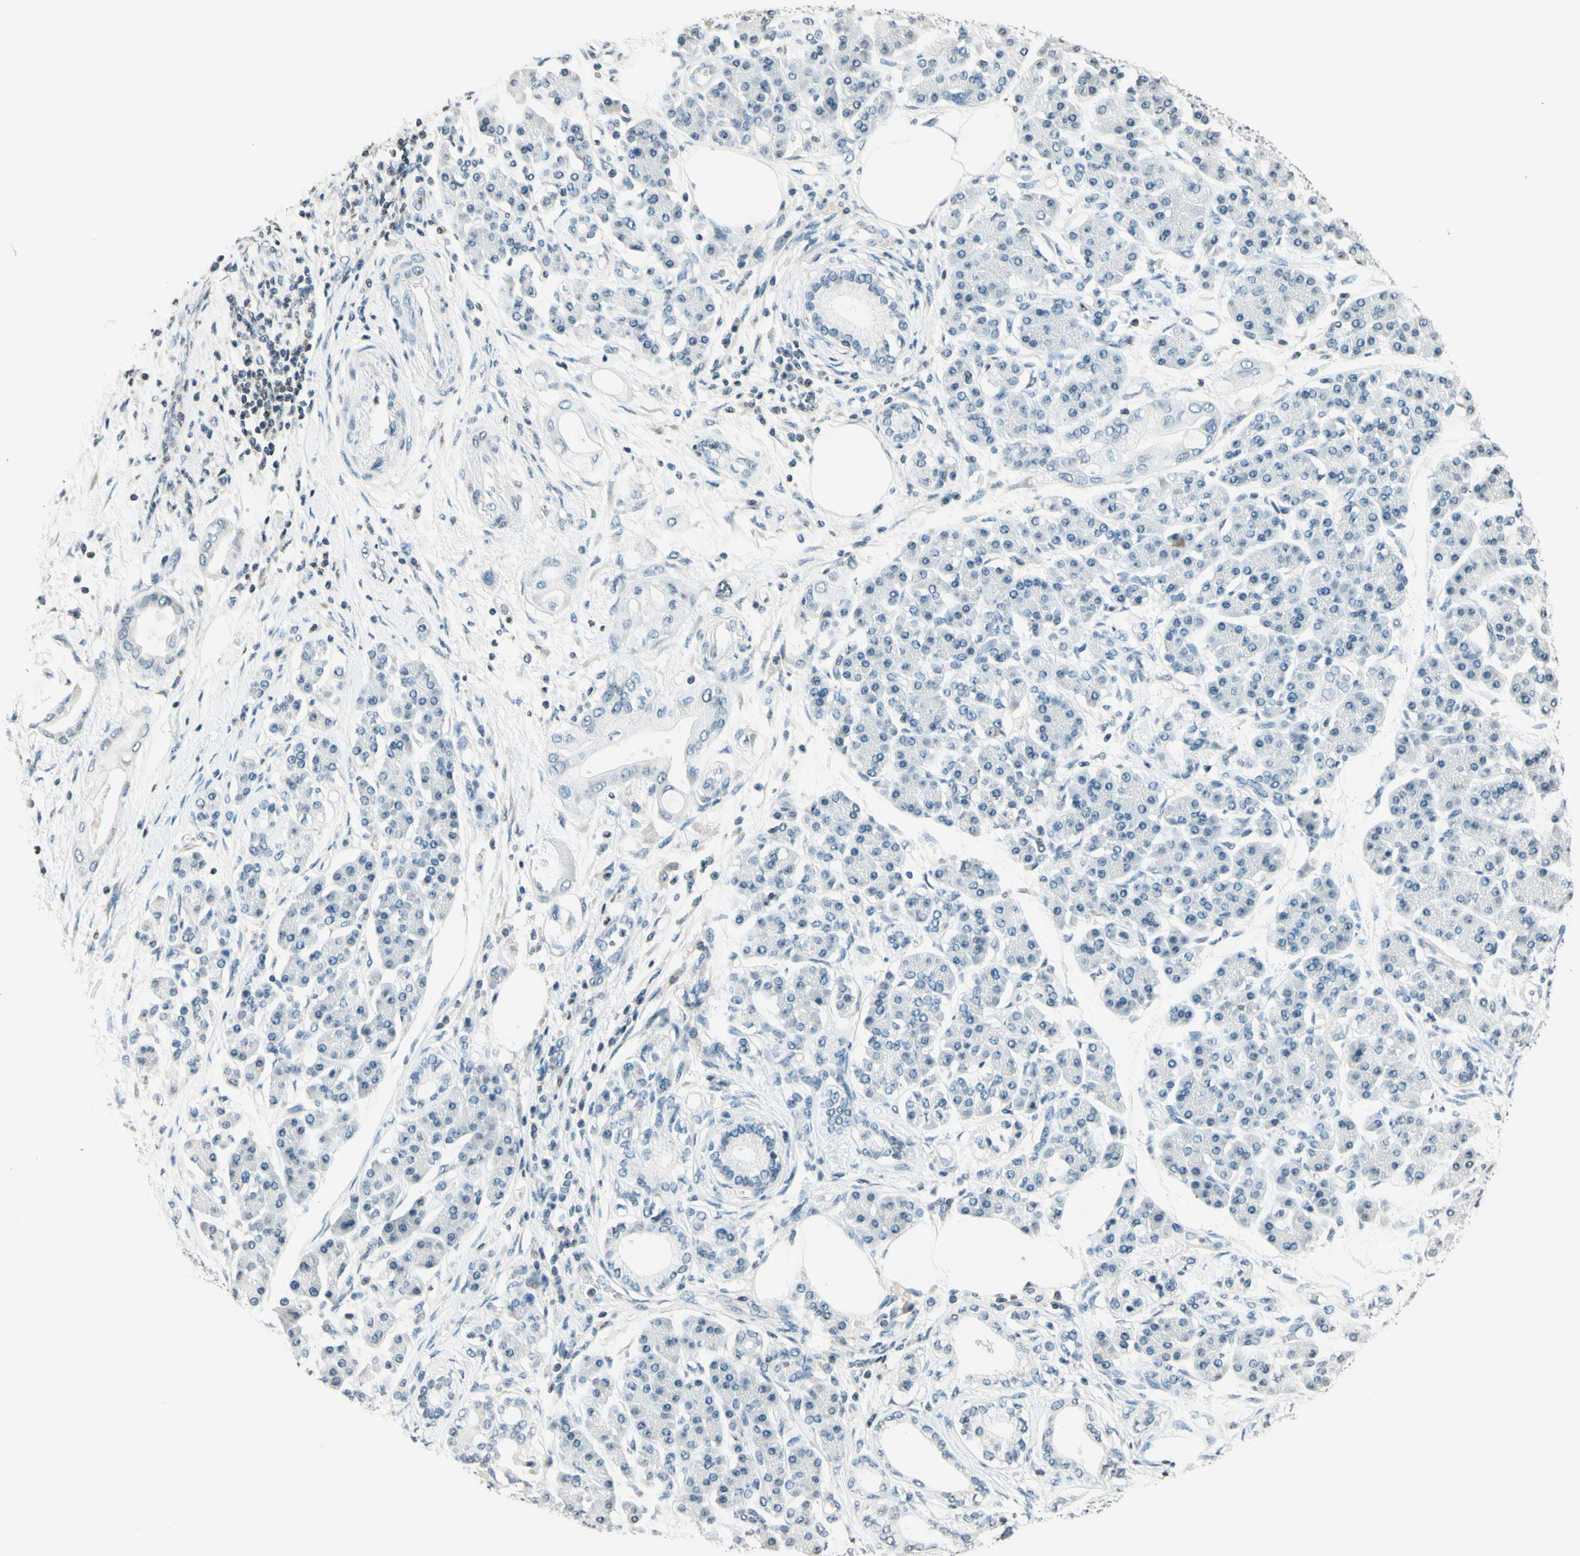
{"staining": {"intensity": "negative", "quantity": "none", "location": "none"}, "tissue": "pancreatic cancer", "cell_type": "Tumor cells", "image_type": "cancer", "snomed": [{"axis": "morphology", "description": "Adenocarcinoma, NOS"}, {"axis": "morphology", "description": "Adenocarcinoma, metastatic, NOS"}, {"axis": "topography", "description": "Lymph node"}, {"axis": "topography", "description": "Pancreas"}, {"axis": "topography", "description": "Duodenum"}], "caption": "Tumor cells are negative for brown protein staining in pancreatic cancer.", "gene": "WIPF1", "patient": {"sex": "female", "age": 64}}